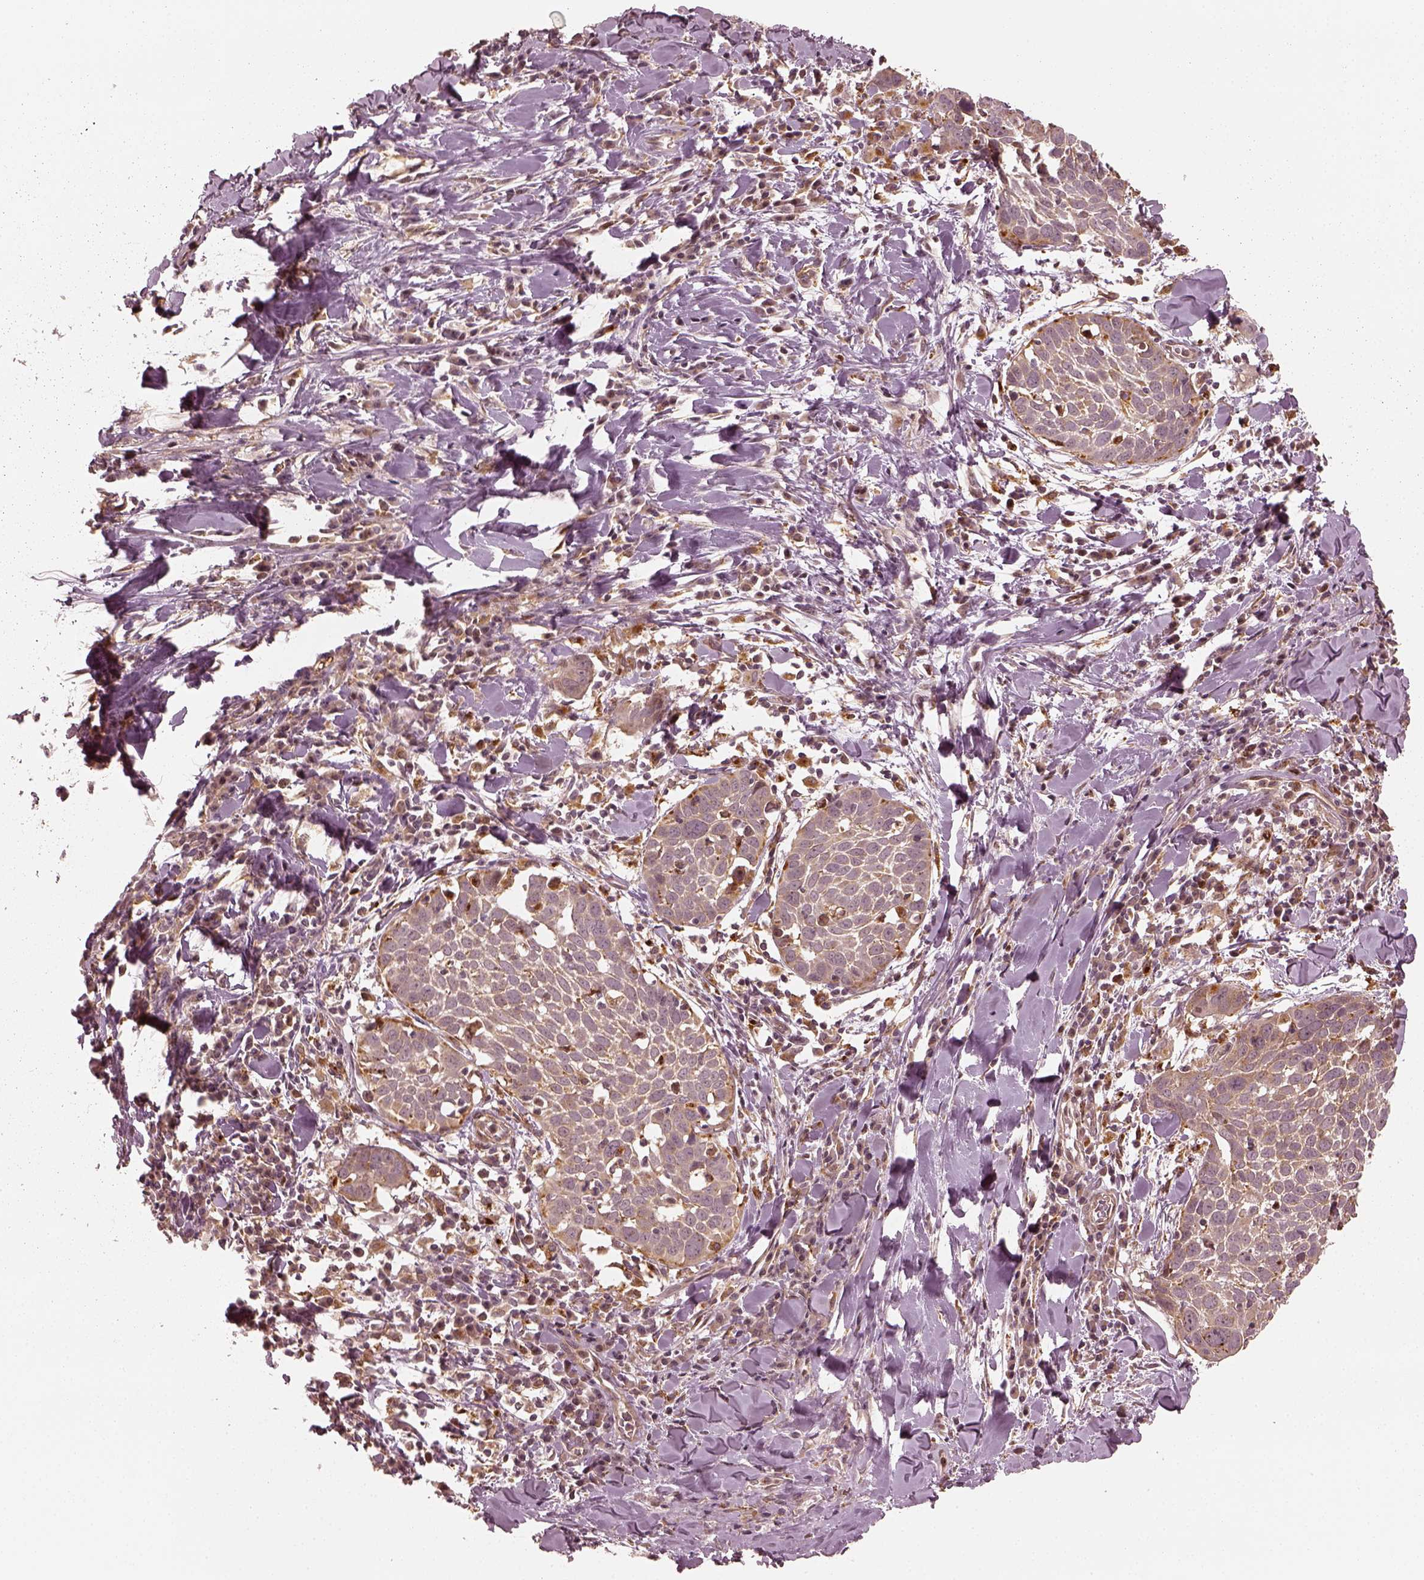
{"staining": {"intensity": "weak", "quantity": ">75%", "location": "cytoplasmic/membranous"}, "tissue": "lung cancer", "cell_type": "Tumor cells", "image_type": "cancer", "snomed": [{"axis": "morphology", "description": "Squamous cell carcinoma, NOS"}, {"axis": "topography", "description": "Lung"}], "caption": "A high-resolution image shows immunohistochemistry (IHC) staining of lung cancer (squamous cell carcinoma), which displays weak cytoplasmic/membranous positivity in about >75% of tumor cells.", "gene": "SLC12A9", "patient": {"sex": "male", "age": 57}}